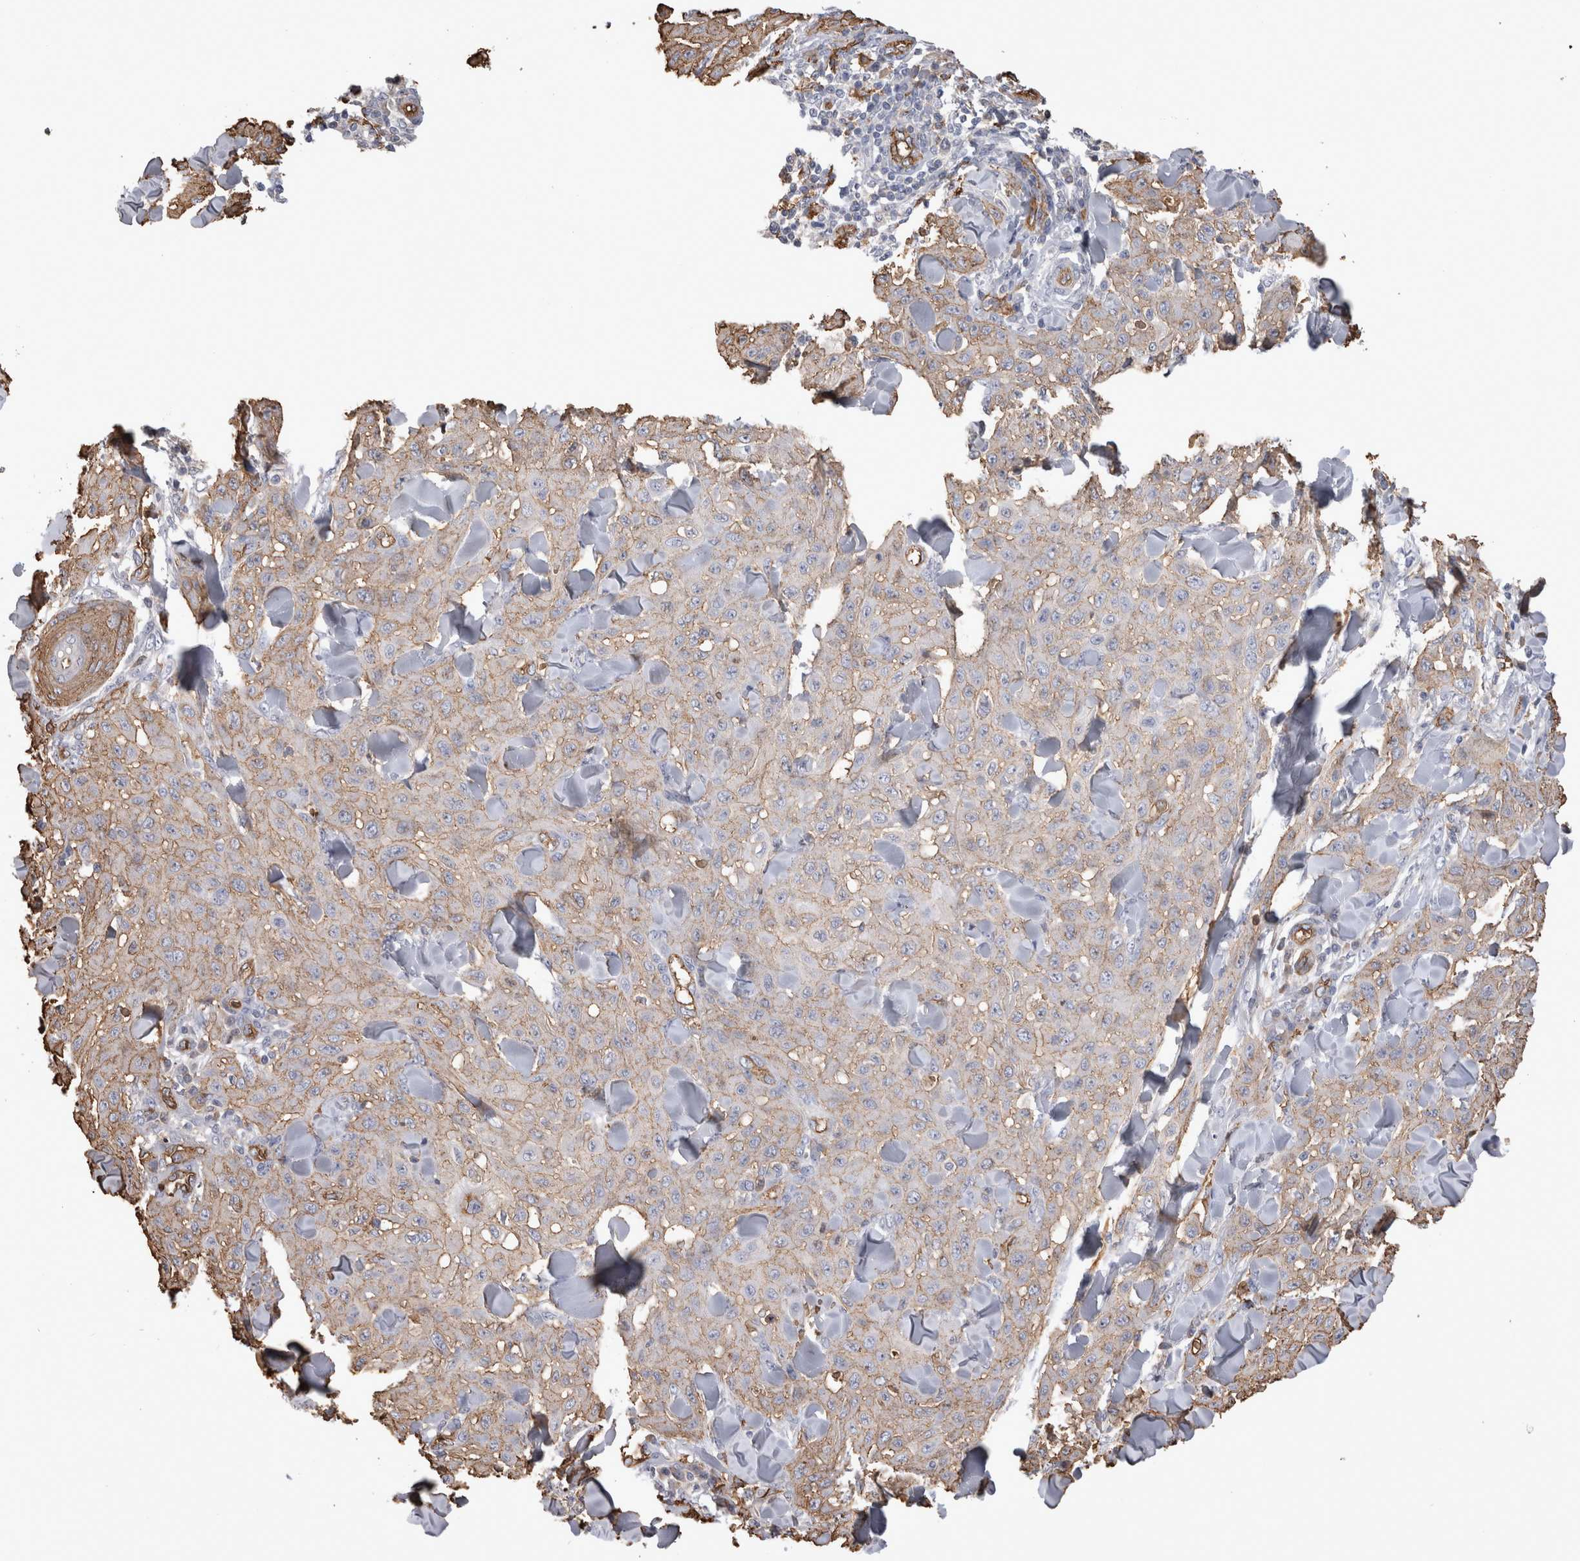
{"staining": {"intensity": "weak", "quantity": "25%-75%", "location": "cytoplasmic/membranous"}, "tissue": "skin cancer", "cell_type": "Tumor cells", "image_type": "cancer", "snomed": [{"axis": "morphology", "description": "Squamous cell carcinoma, NOS"}, {"axis": "topography", "description": "Skin"}], "caption": "Skin cancer stained for a protein (brown) shows weak cytoplasmic/membranous positive expression in about 25%-75% of tumor cells.", "gene": "IL17RC", "patient": {"sex": "male", "age": 24}}